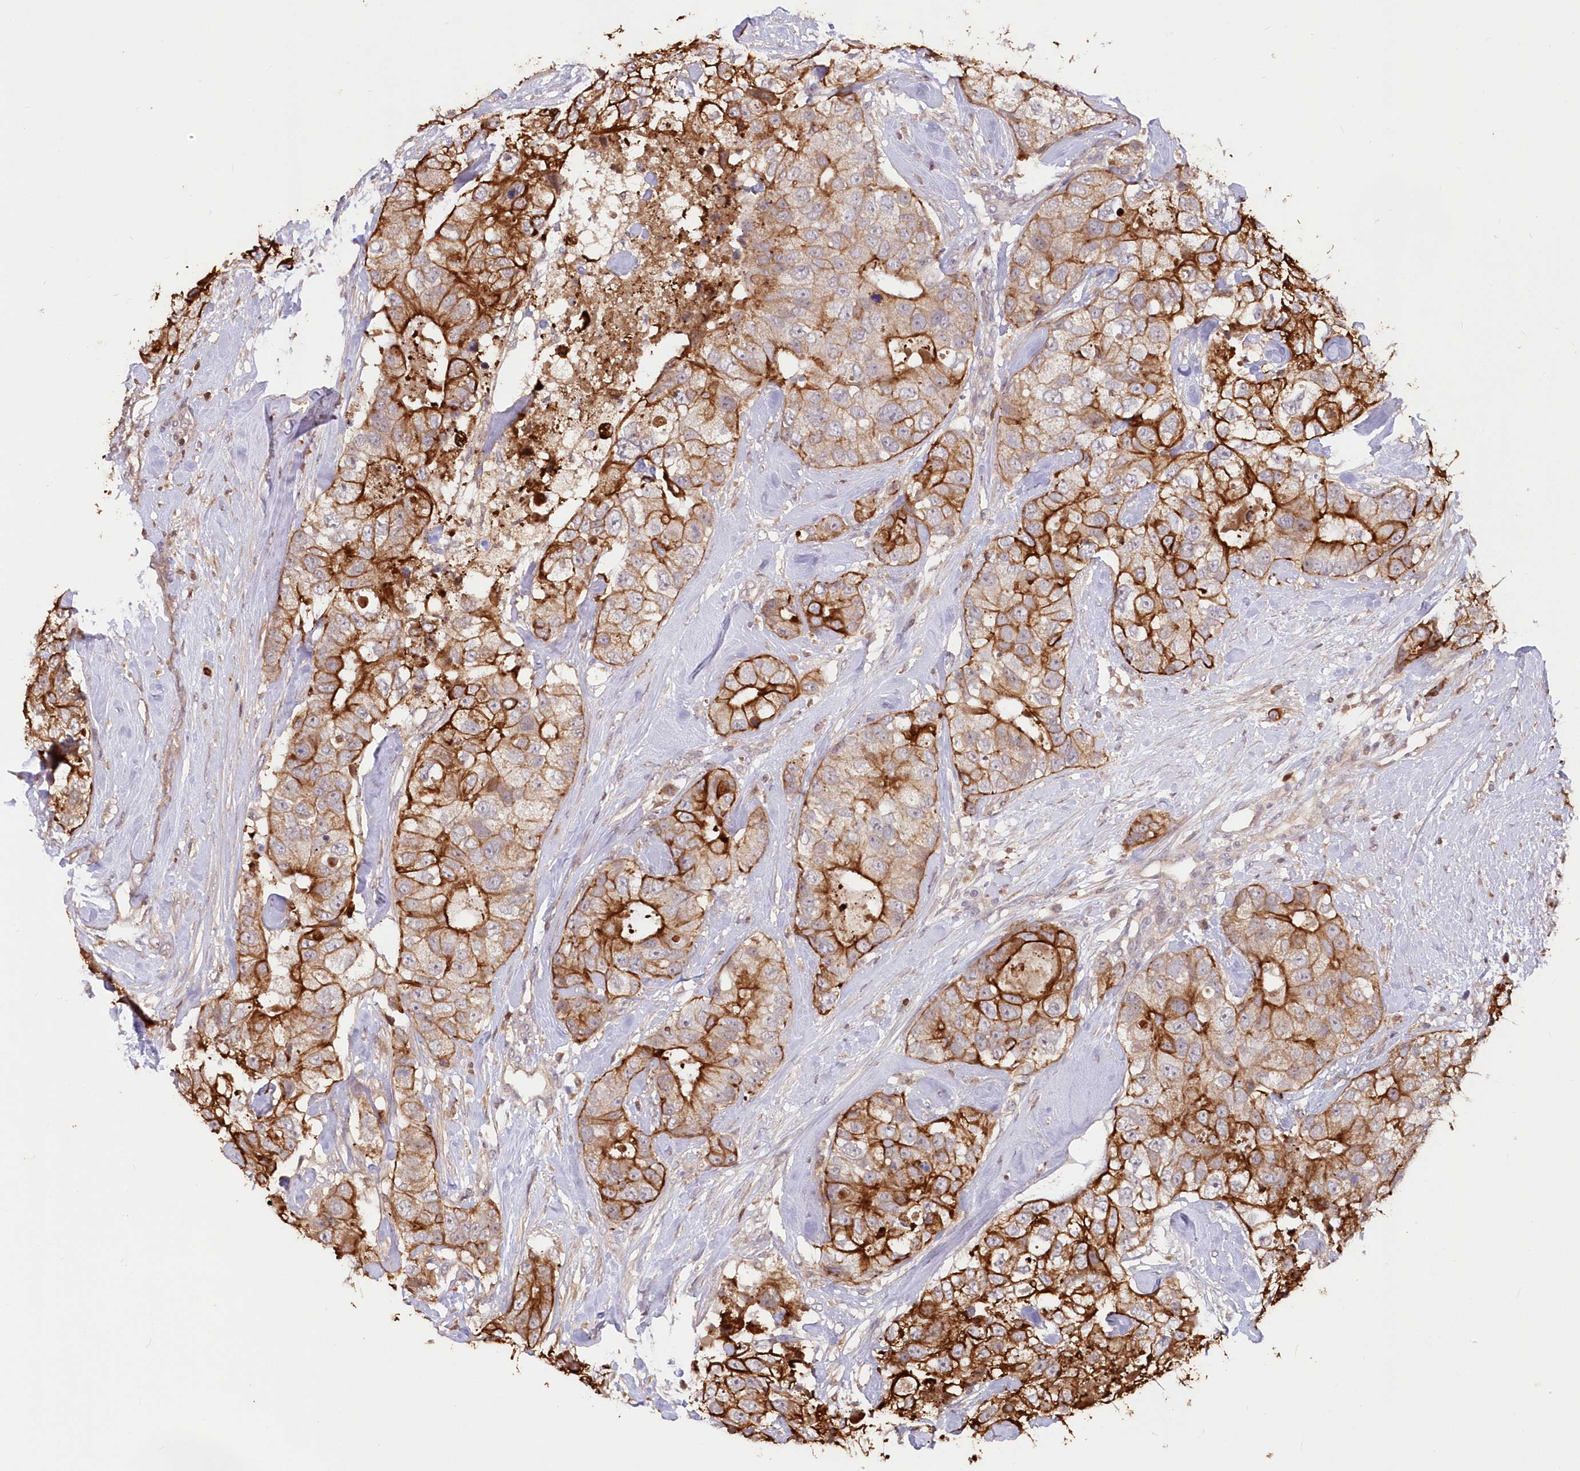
{"staining": {"intensity": "strong", "quantity": "25%-75%", "location": "cytoplasmic/membranous"}, "tissue": "breast cancer", "cell_type": "Tumor cells", "image_type": "cancer", "snomed": [{"axis": "morphology", "description": "Duct carcinoma"}, {"axis": "topography", "description": "Breast"}], "caption": "Immunohistochemistry photomicrograph of neoplastic tissue: human breast cancer stained using immunohistochemistry (IHC) reveals high levels of strong protein expression localized specifically in the cytoplasmic/membranous of tumor cells, appearing as a cytoplasmic/membranous brown color.", "gene": "SNED1", "patient": {"sex": "female", "age": 62}}